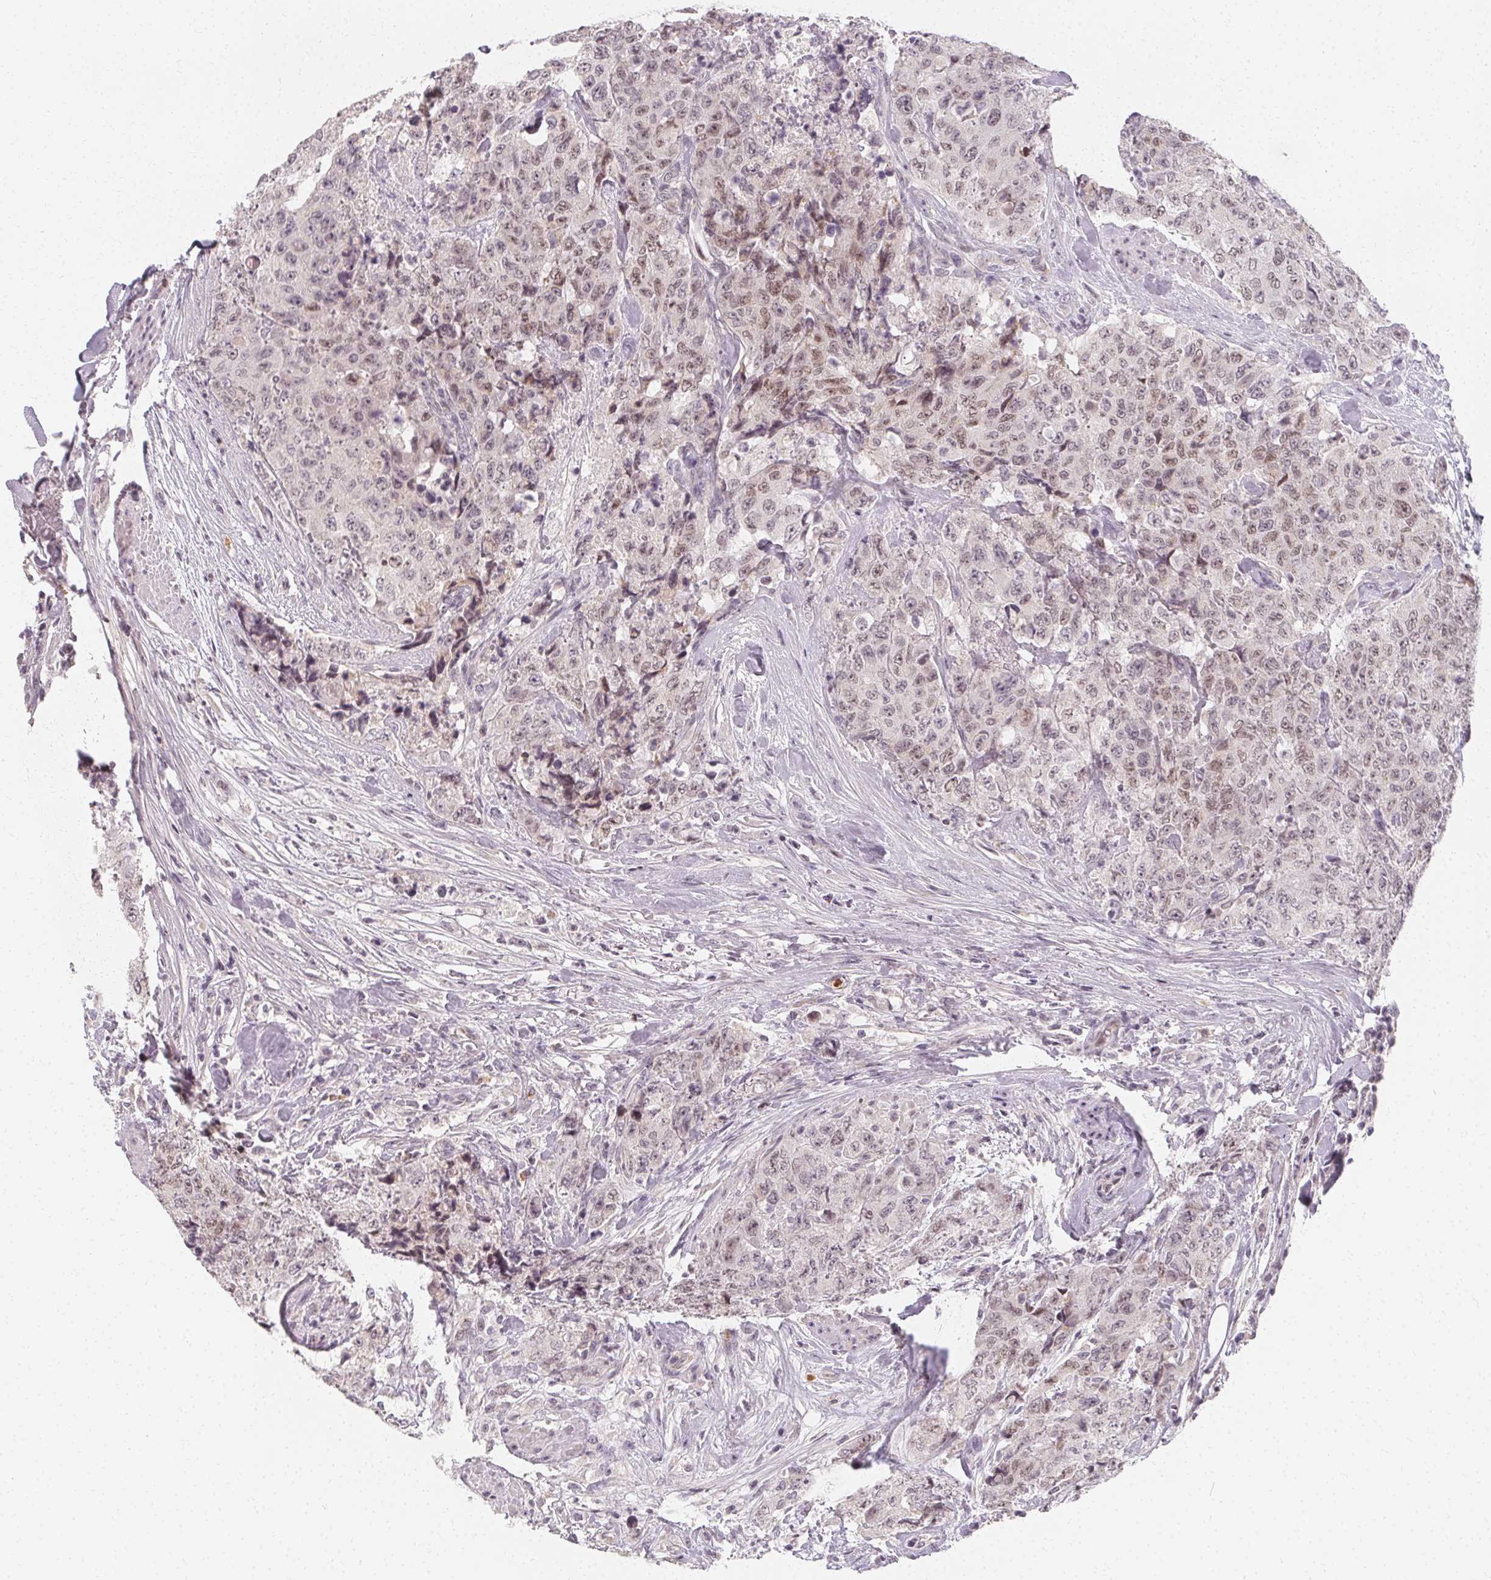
{"staining": {"intensity": "weak", "quantity": "<25%", "location": "nuclear"}, "tissue": "urothelial cancer", "cell_type": "Tumor cells", "image_type": "cancer", "snomed": [{"axis": "morphology", "description": "Urothelial carcinoma, High grade"}, {"axis": "topography", "description": "Urinary bladder"}], "caption": "DAB immunohistochemical staining of urothelial carcinoma (high-grade) reveals no significant expression in tumor cells.", "gene": "CLCNKB", "patient": {"sex": "female", "age": 78}}